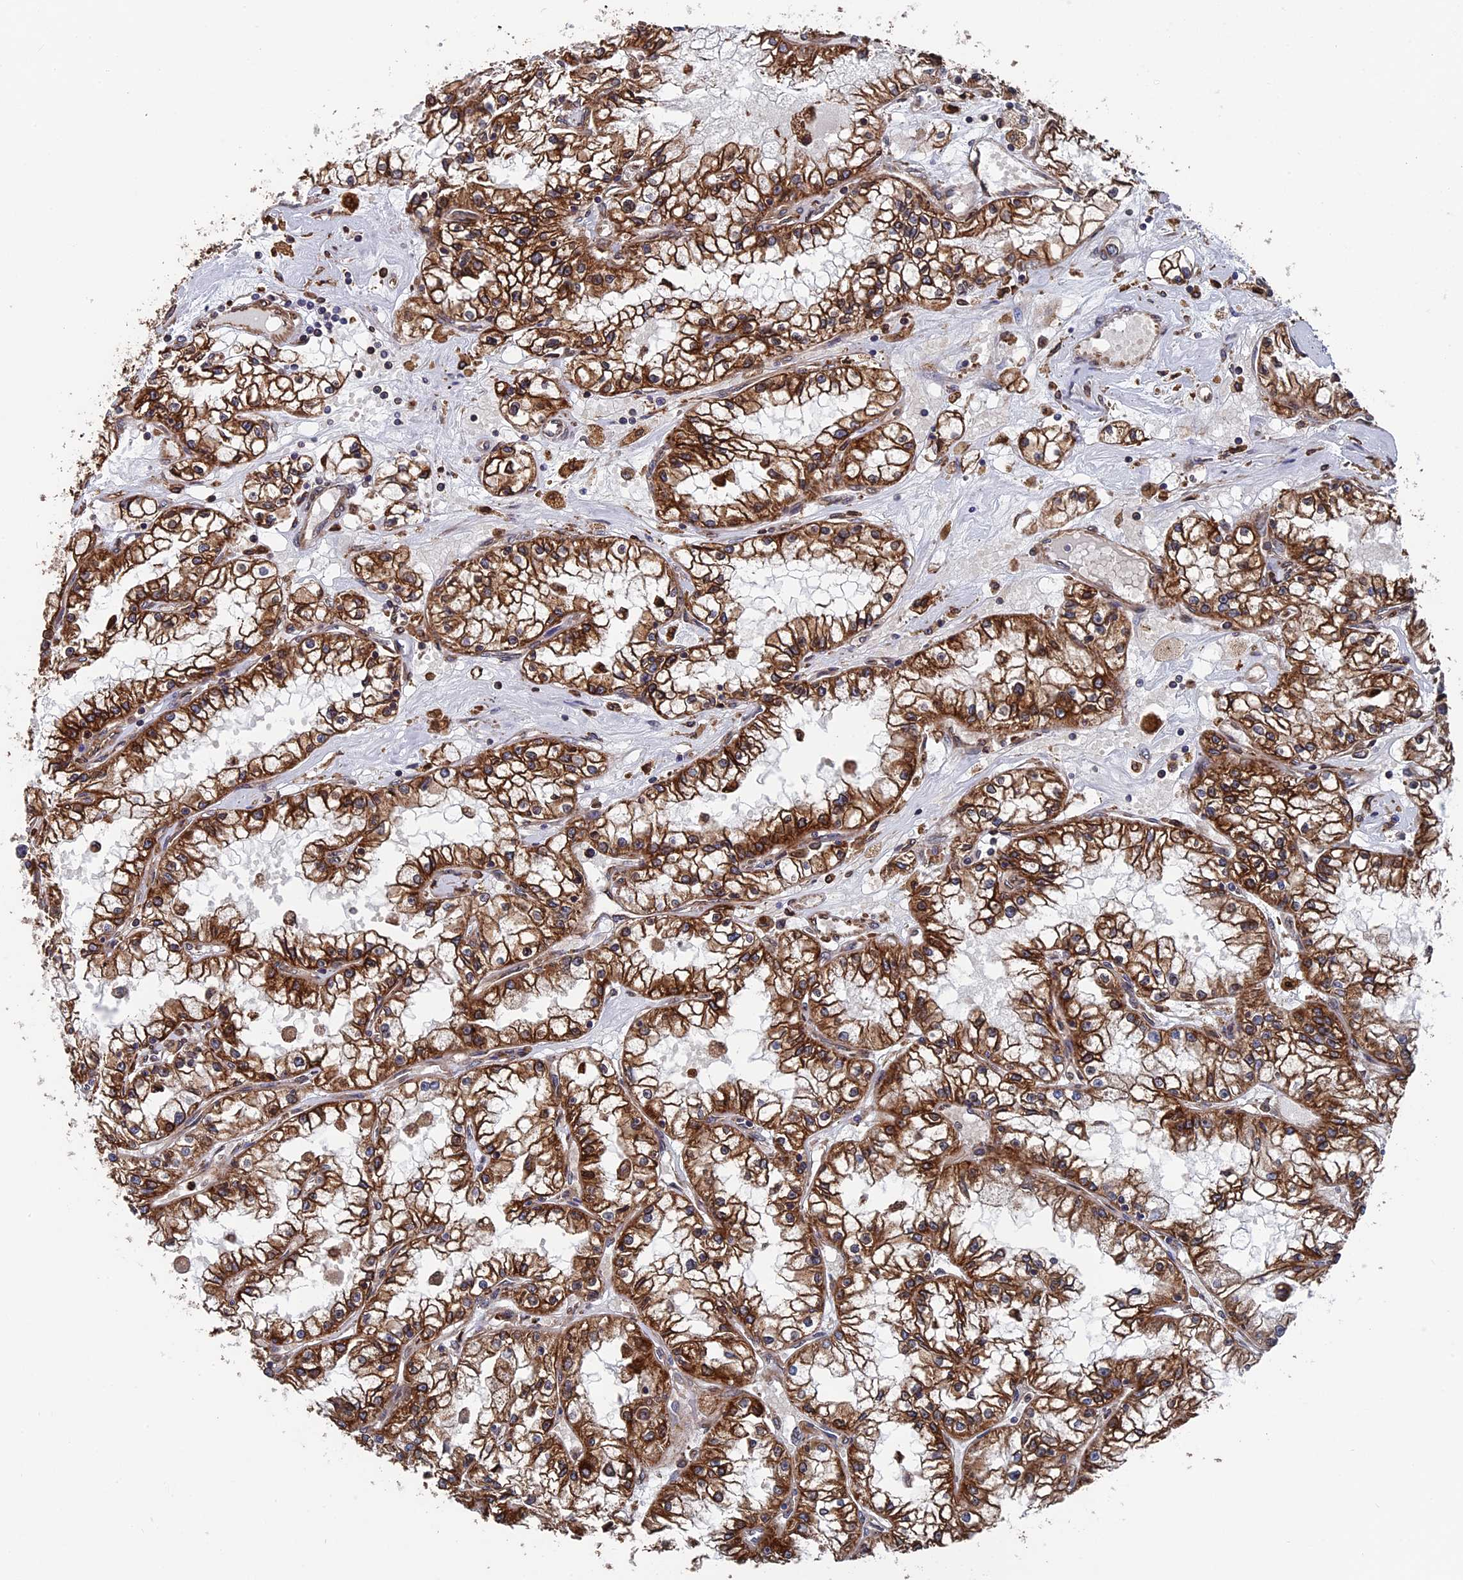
{"staining": {"intensity": "strong", "quantity": ">75%", "location": "cytoplasmic/membranous"}, "tissue": "renal cancer", "cell_type": "Tumor cells", "image_type": "cancer", "snomed": [{"axis": "morphology", "description": "Adenocarcinoma, NOS"}, {"axis": "topography", "description": "Kidney"}], "caption": "Brown immunohistochemical staining in adenocarcinoma (renal) exhibits strong cytoplasmic/membranous positivity in about >75% of tumor cells.", "gene": "RPUSD1", "patient": {"sex": "male", "age": 56}}